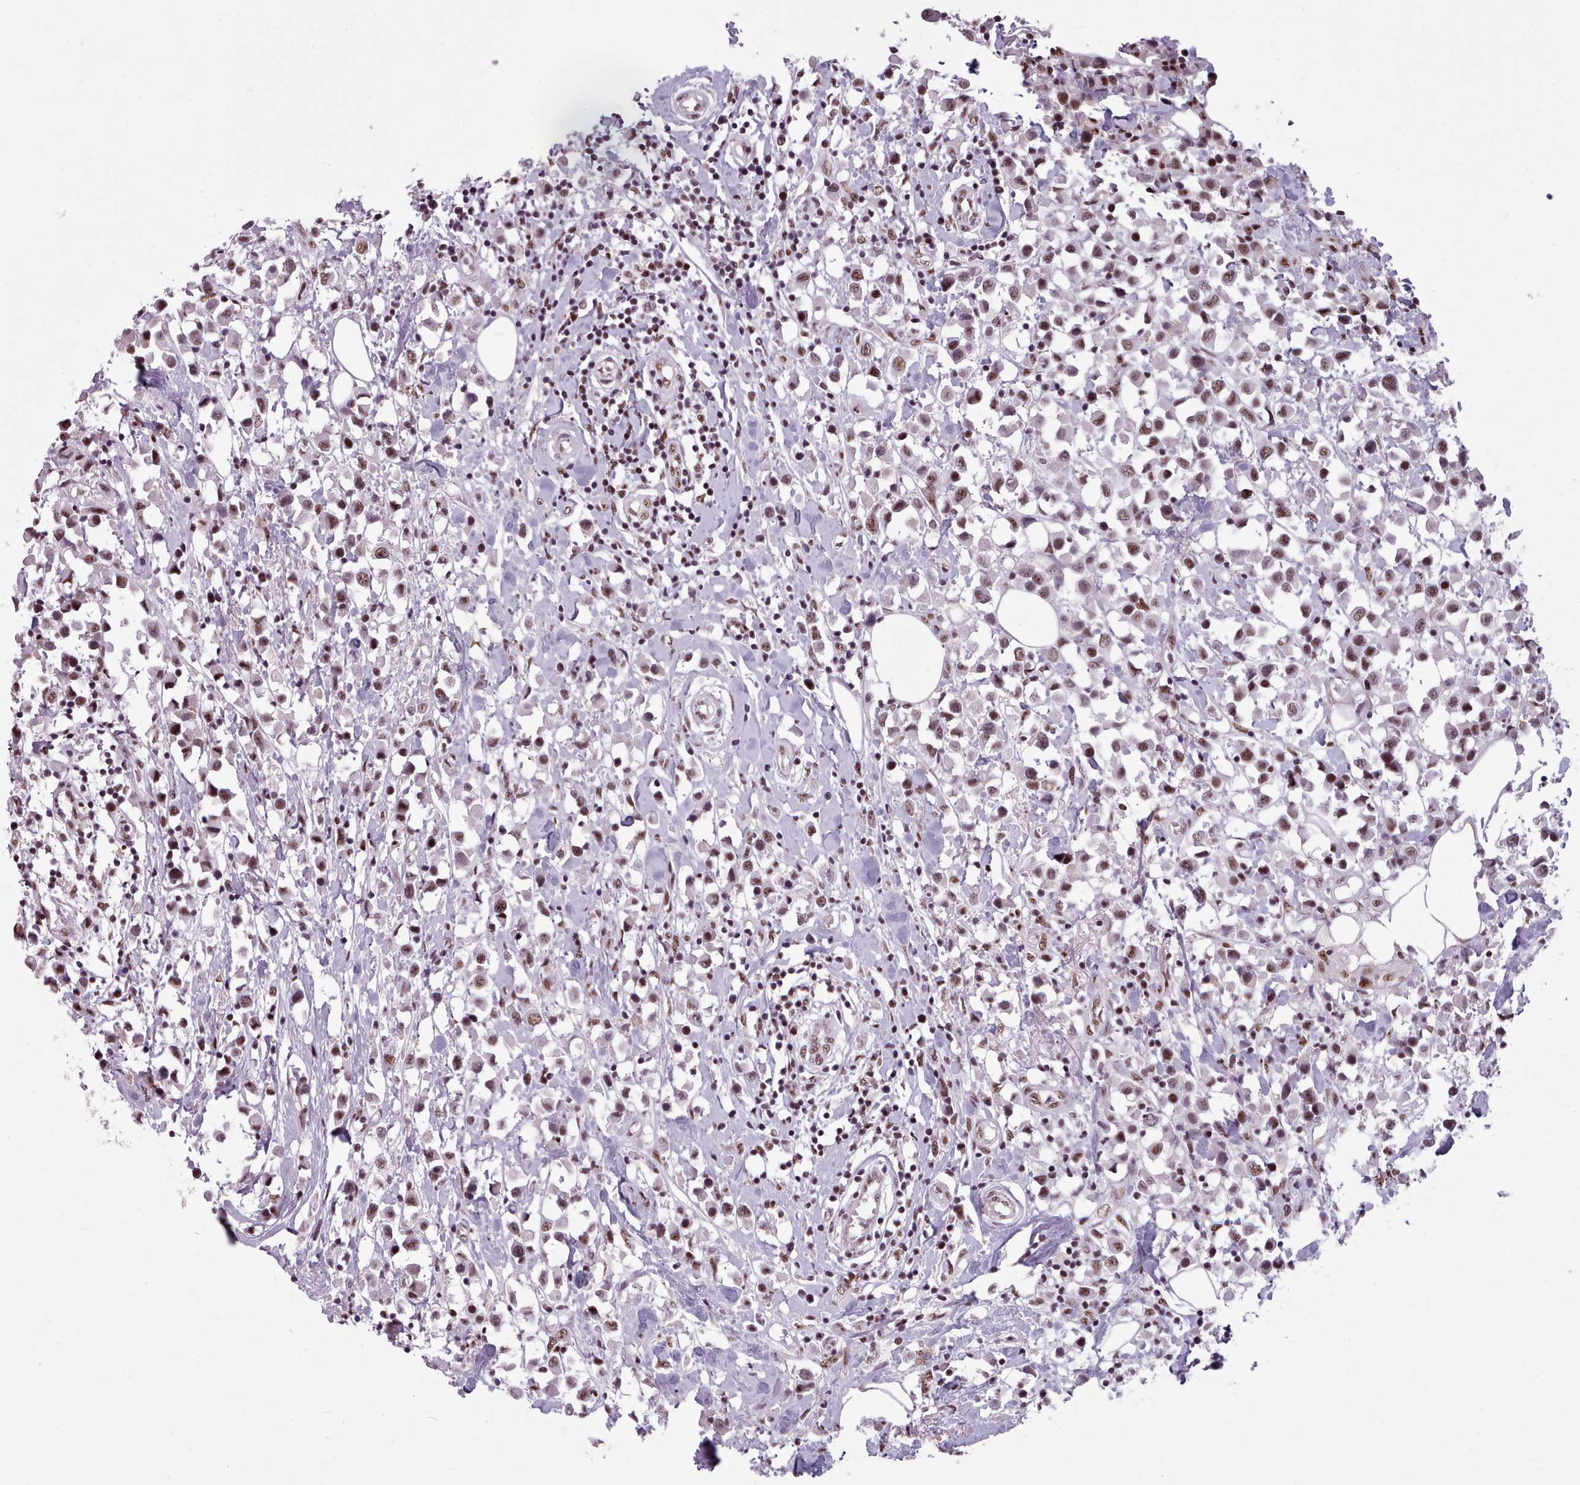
{"staining": {"intensity": "moderate", "quantity": ">75%", "location": "nuclear"}, "tissue": "breast cancer", "cell_type": "Tumor cells", "image_type": "cancer", "snomed": [{"axis": "morphology", "description": "Duct carcinoma"}, {"axis": "topography", "description": "Breast"}], "caption": "High-magnification brightfield microscopy of breast cancer stained with DAB (3,3'-diaminobenzidine) (brown) and counterstained with hematoxylin (blue). tumor cells exhibit moderate nuclear expression is present in about>75% of cells.", "gene": "SRRM1", "patient": {"sex": "female", "age": 61}}